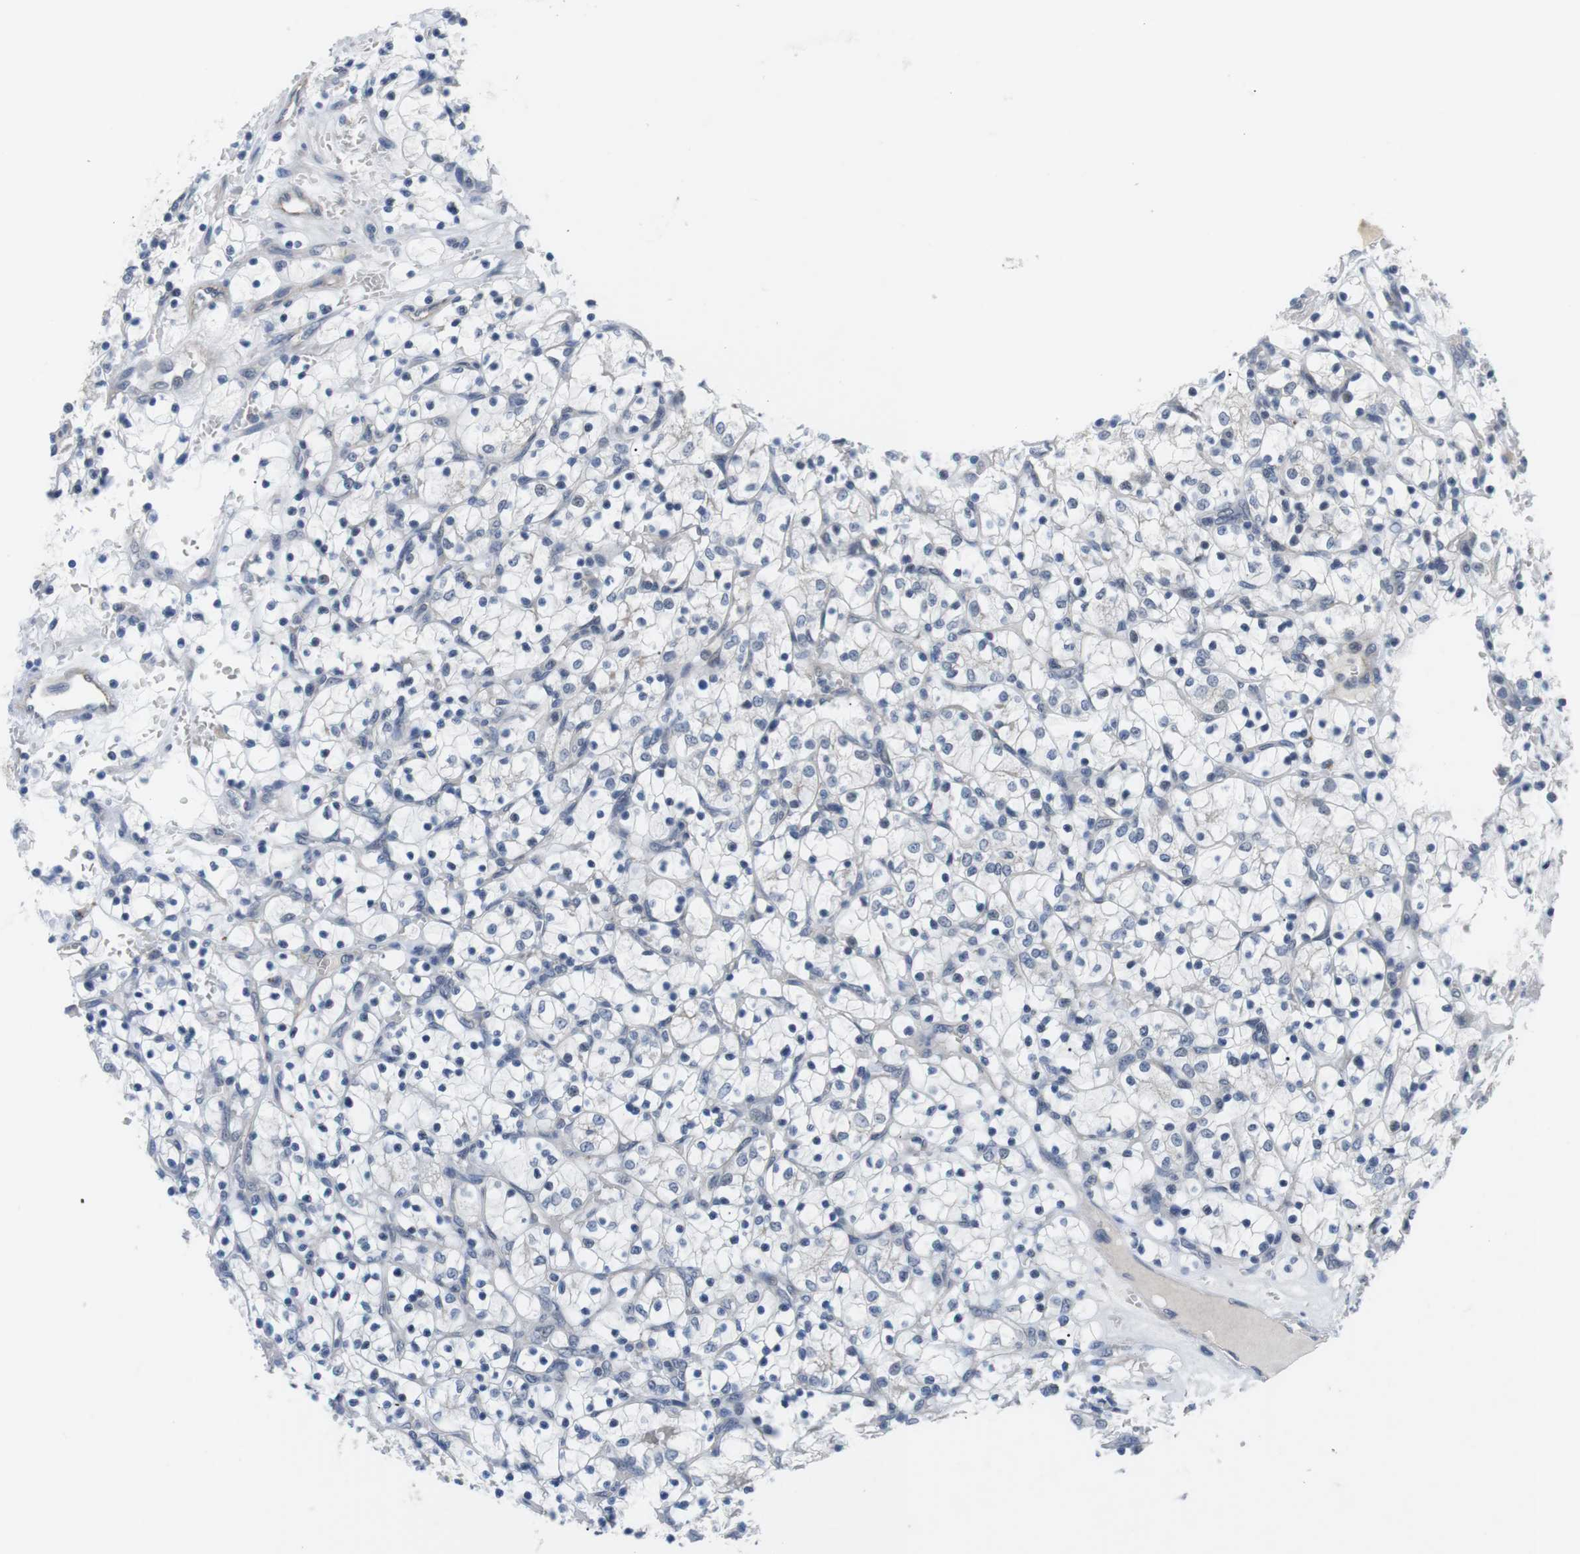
{"staining": {"intensity": "negative", "quantity": "none", "location": "none"}, "tissue": "renal cancer", "cell_type": "Tumor cells", "image_type": "cancer", "snomed": [{"axis": "morphology", "description": "Adenocarcinoma, NOS"}, {"axis": "topography", "description": "Kidney"}], "caption": "Immunohistochemical staining of human renal cancer (adenocarcinoma) reveals no significant expression in tumor cells. Nuclei are stained in blue.", "gene": "NECTIN1", "patient": {"sex": "female", "age": 69}}